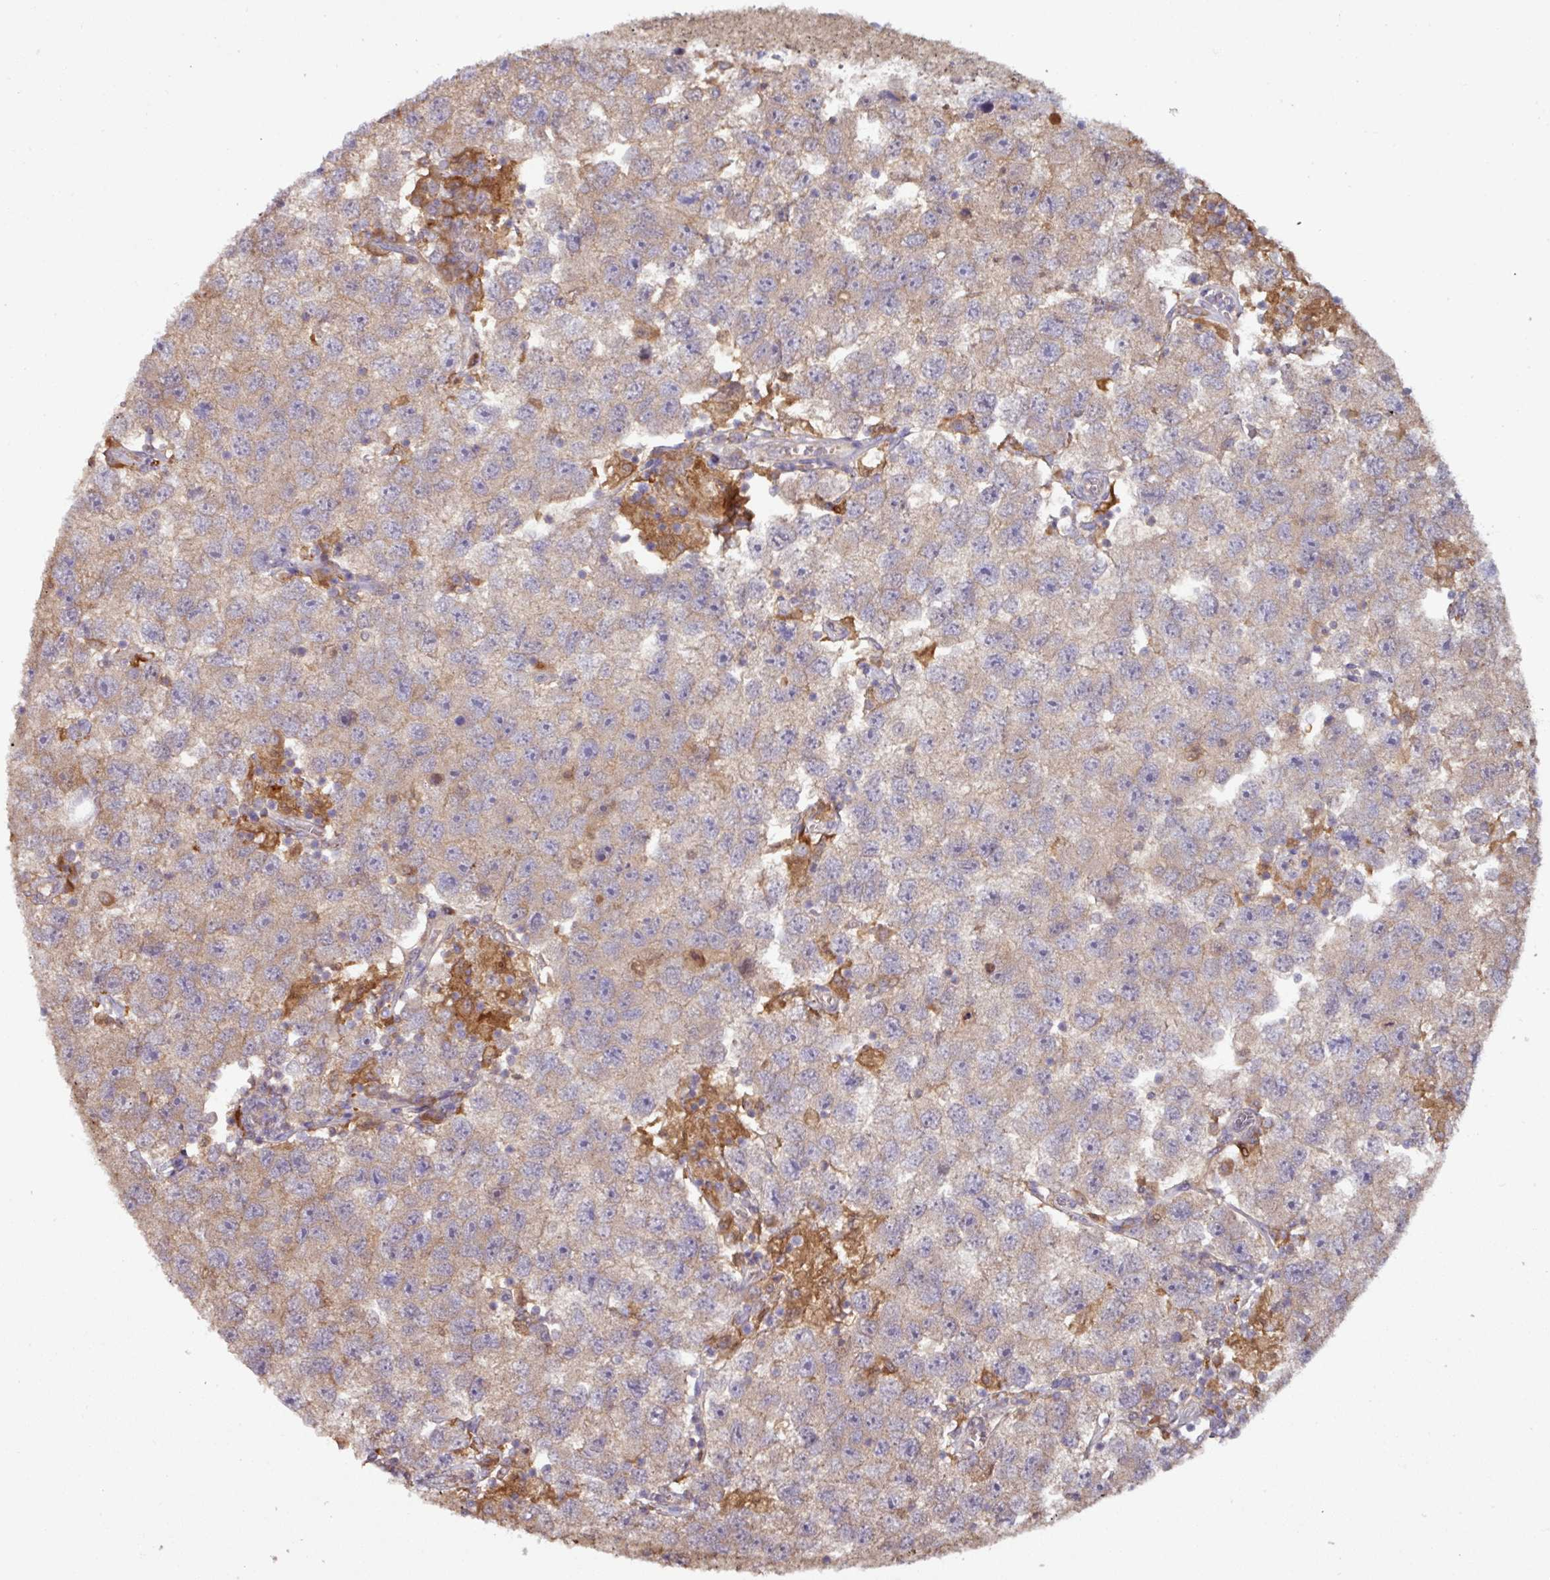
{"staining": {"intensity": "weak", "quantity": ">75%", "location": "cytoplasmic/membranous"}, "tissue": "testis cancer", "cell_type": "Tumor cells", "image_type": "cancer", "snomed": [{"axis": "morphology", "description": "Seminoma, NOS"}, {"axis": "topography", "description": "Testis"}], "caption": "This is a micrograph of immunohistochemistry staining of testis cancer, which shows weak expression in the cytoplasmic/membranous of tumor cells.", "gene": "GNPDA1", "patient": {"sex": "male", "age": 26}}